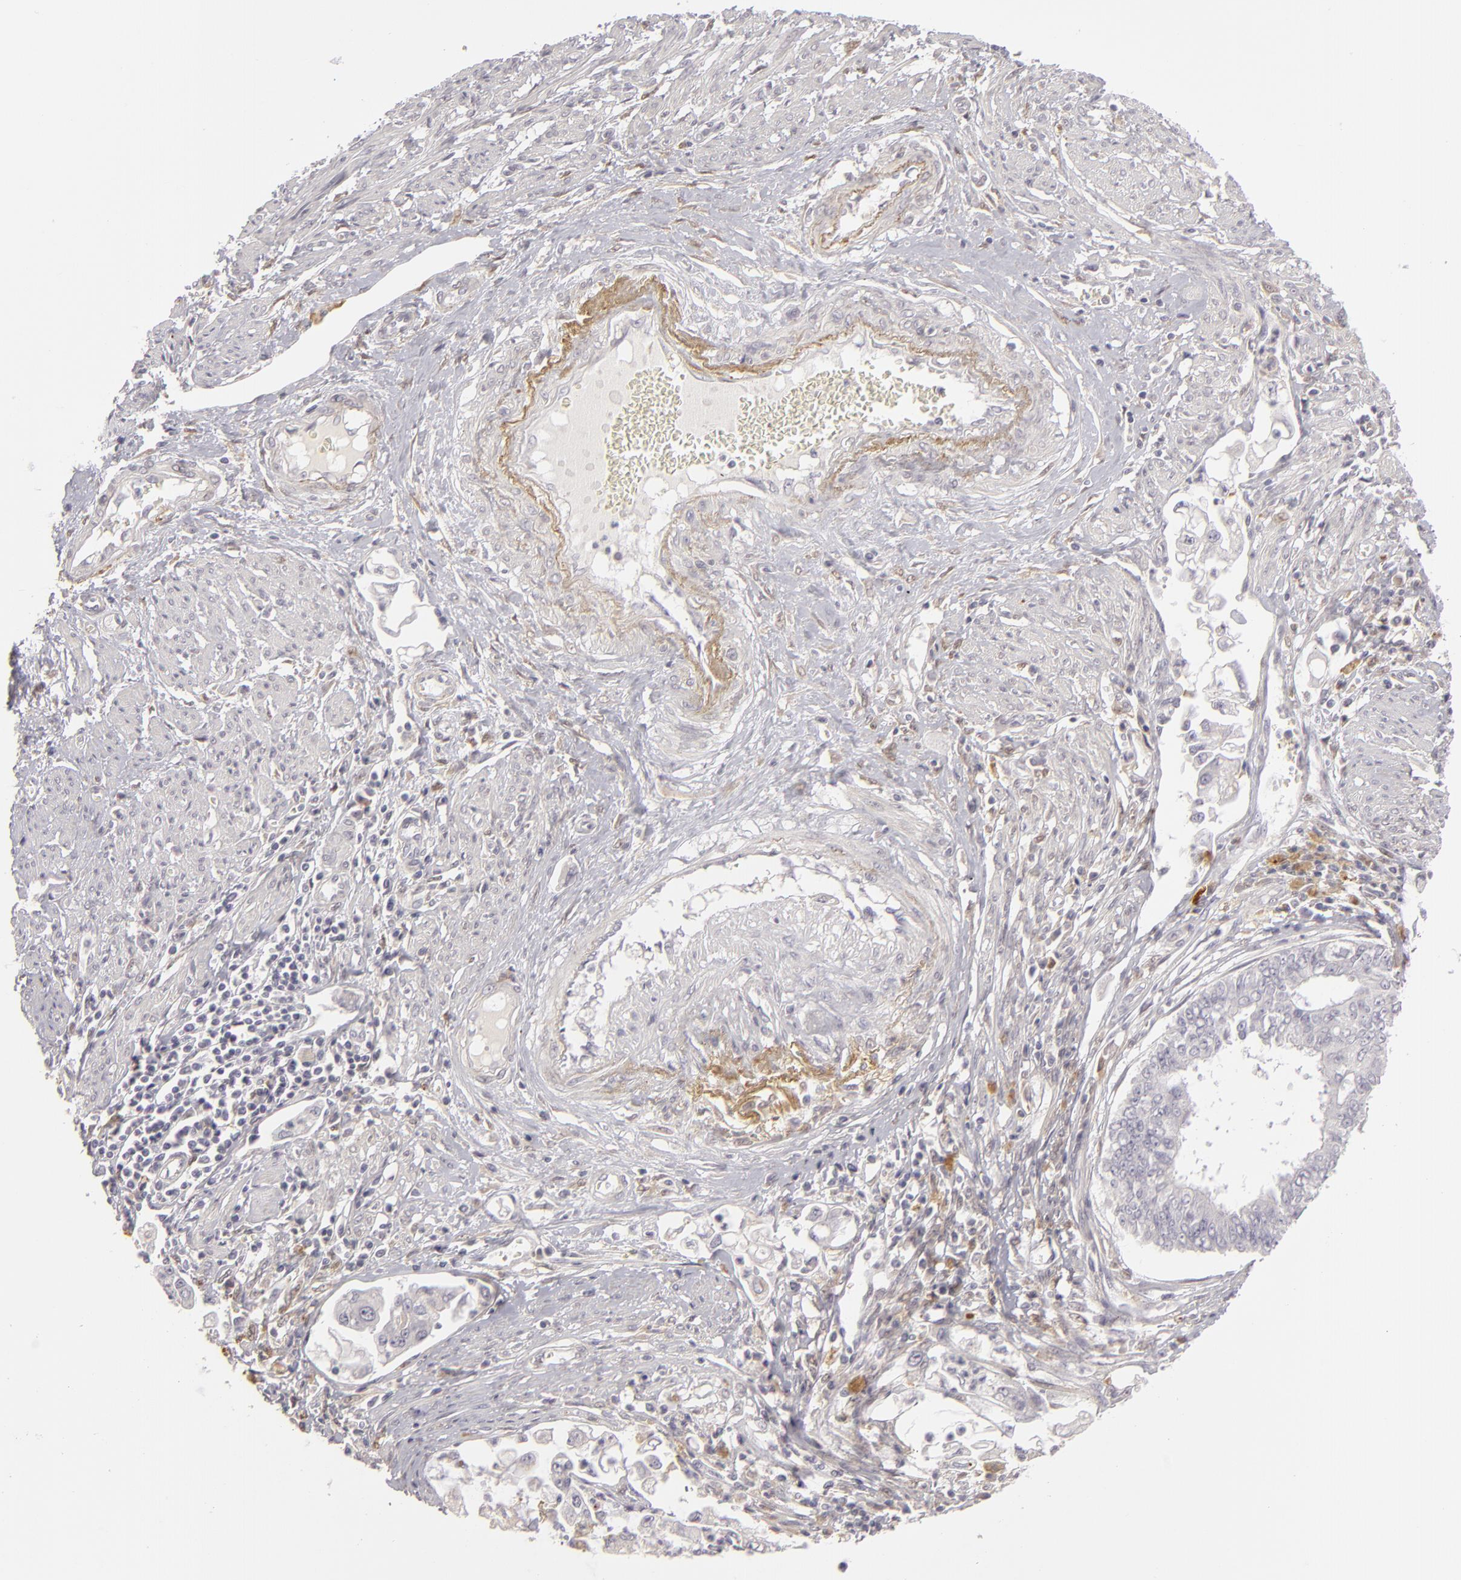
{"staining": {"intensity": "negative", "quantity": "none", "location": "none"}, "tissue": "endometrial cancer", "cell_type": "Tumor cells", "image_type": "cancer", "snomed": [{"axis": "morphology", "description": "Adenocarcinoma, NOS"}, {"axis": "topography", "description": "Endometrium"}], "caption": "The photomicrograph demonstrates no significant expression in tumor cells of endometrial cancer (adenocarcinoma). (DAB IHC, high magnification).", "gene": "EFS", "patient": {"sex": "female", "age": 75}}